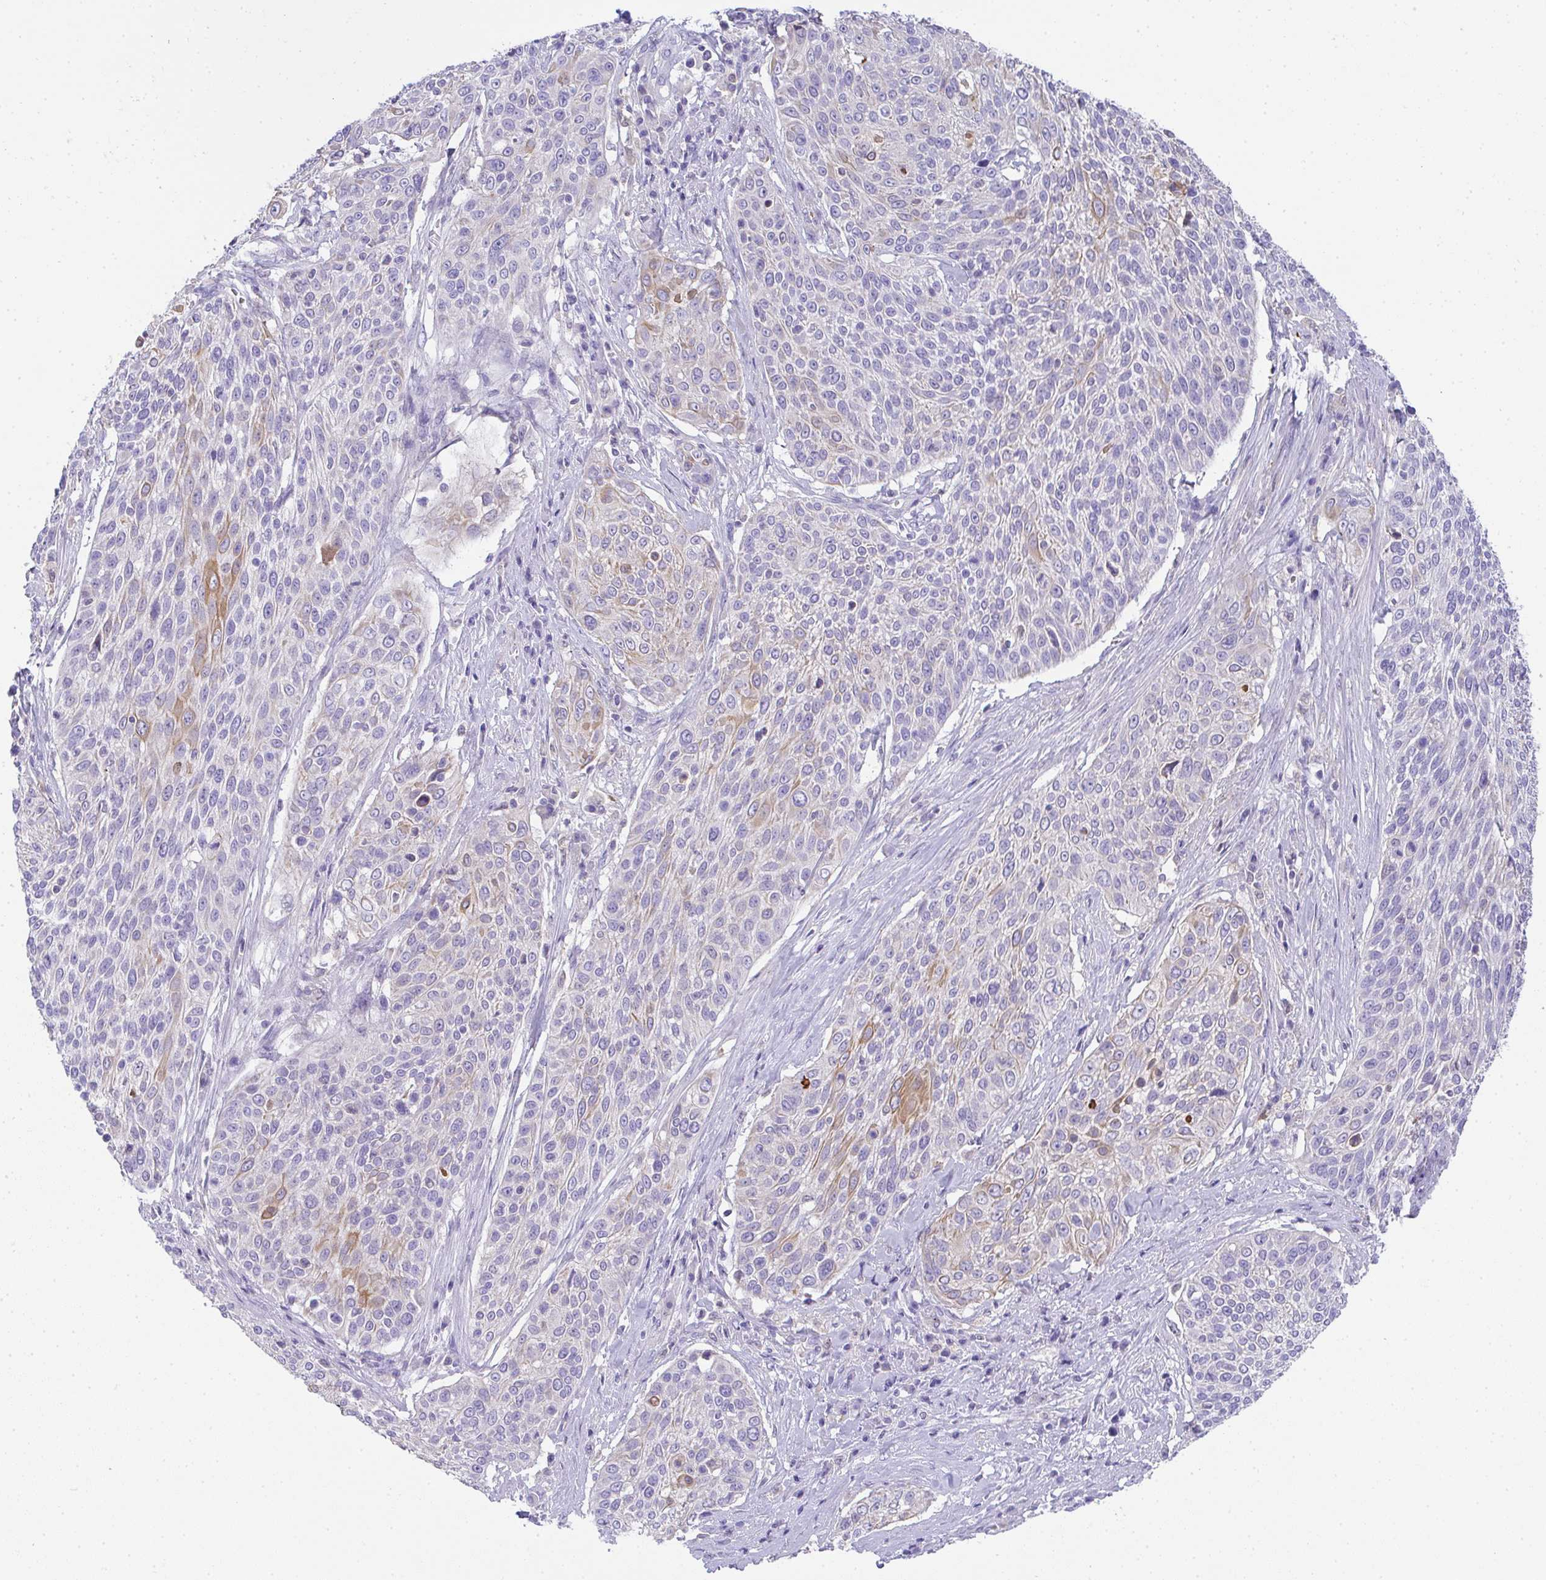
{"staining": {"intensity": "moderate", "quantity": "<25%", "location": "cytoplasmic/membranous"}, "tissue": "cervical cancer", "cell_type": "Tumor cells", "image_type": "cancer", "snomed": [{"axis": "morphology", "description": "Squamous cell carcinoma, NOS"}, {"axis": "topography", "description": "Cervix"}], "caption": "The immunohistochemical stain shows moderate cytoplasmic/membranous staining in tumor cells of squamous cell carcinoma (cervical) tissue. (DAB IHC with brightfield microscopy, high magnification).", "gene": "TNFAIP8", "patient": {"sex": "female", "age": 31}}